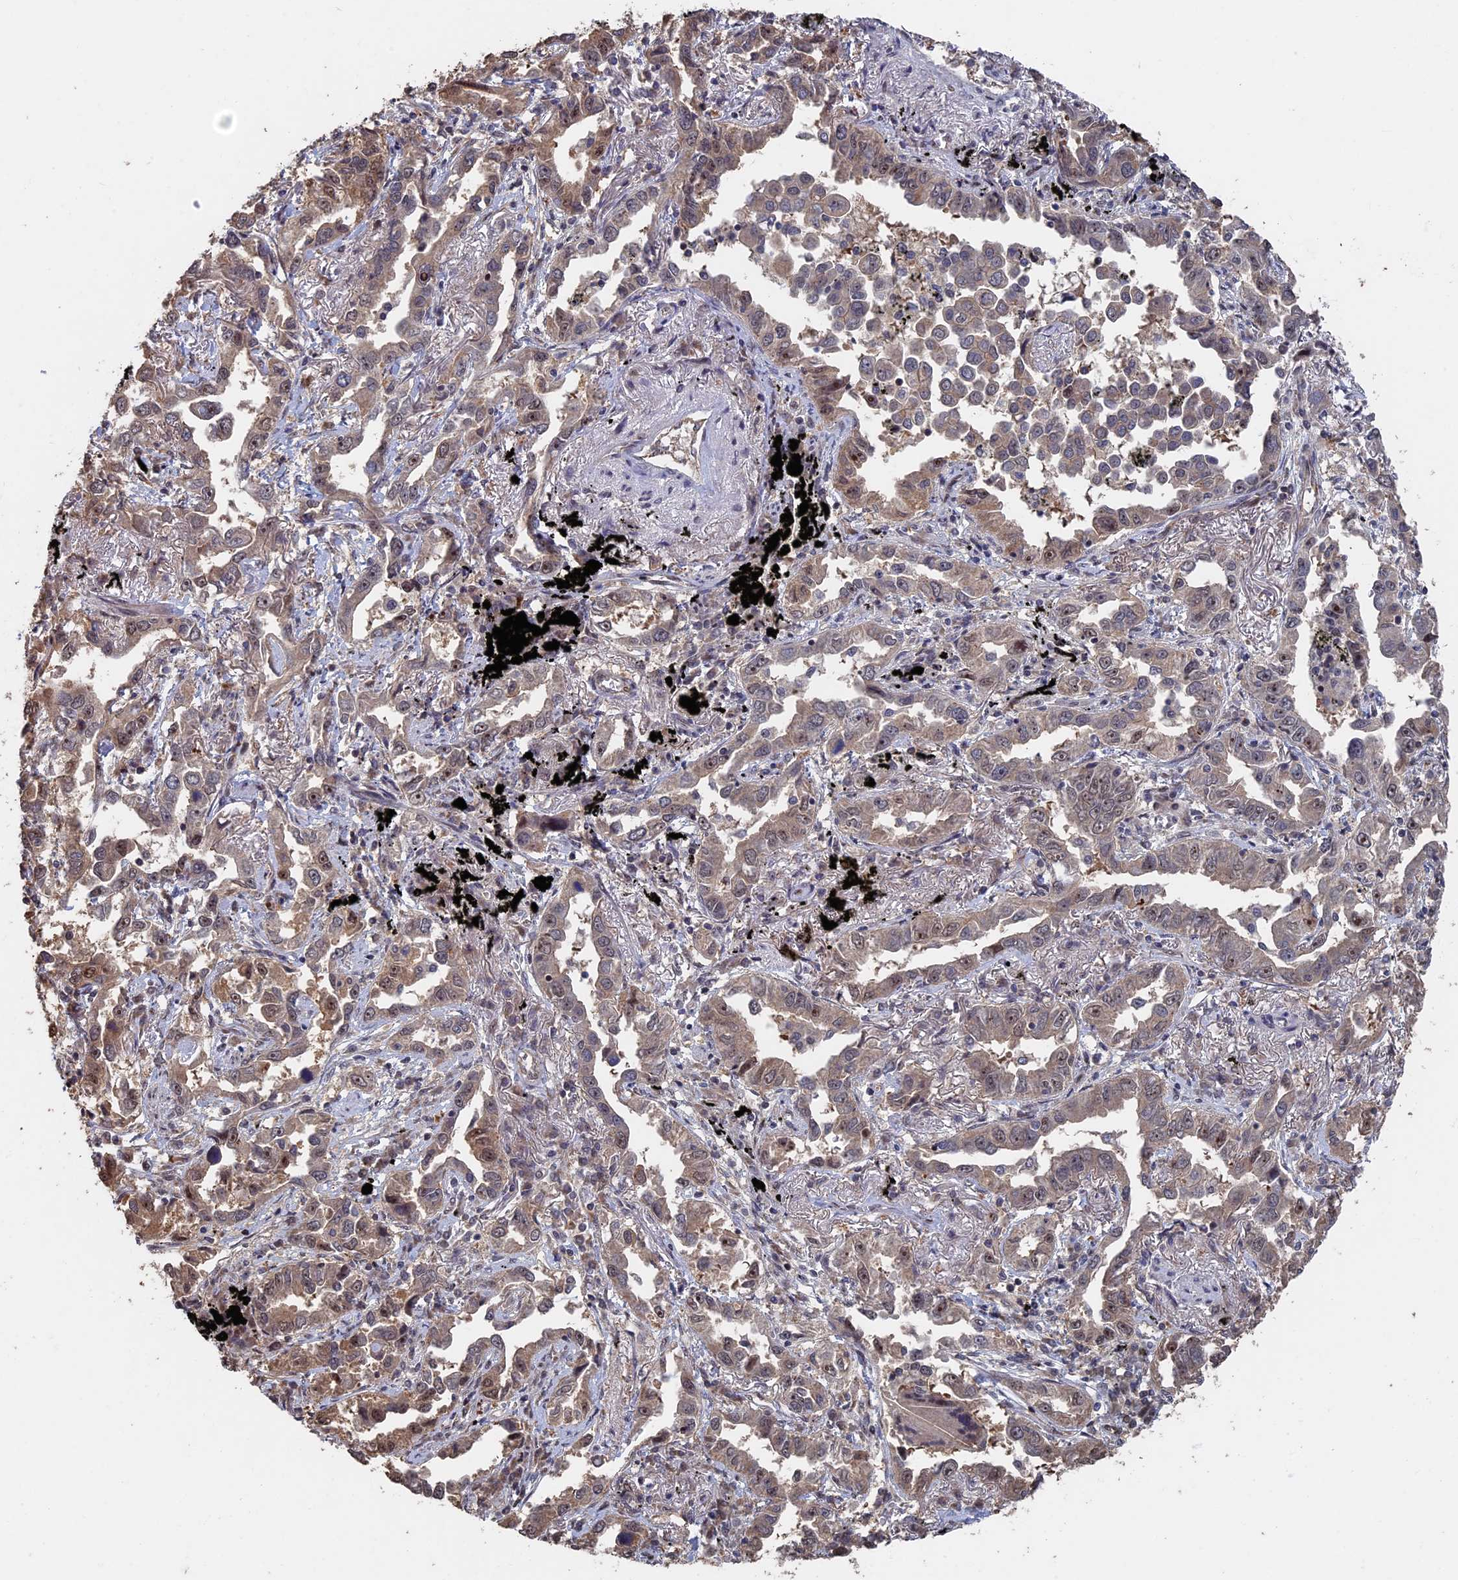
{"staining": {"intensity": "weak", "quantity": ">75%", "location": "cytoplasmic/membranous,nuclear"}, "tissue": "lung cancer", "cell_type": "Tumor cells", "image_type": "cancer", "snomed": [{"axis": "morphology", "description": "Adenocarcinoma, NOS"}, {"axis": "topography", "description": "Lung"}], "caption": "Human lung cancer stained for a protein (brown) demonstrates weak cytoplasmic/membranous and nuclear positive positivity in about >75% of tumor cells.", "gene": "KIAA1328", "patient": {"sex": "male", "age": 67}}